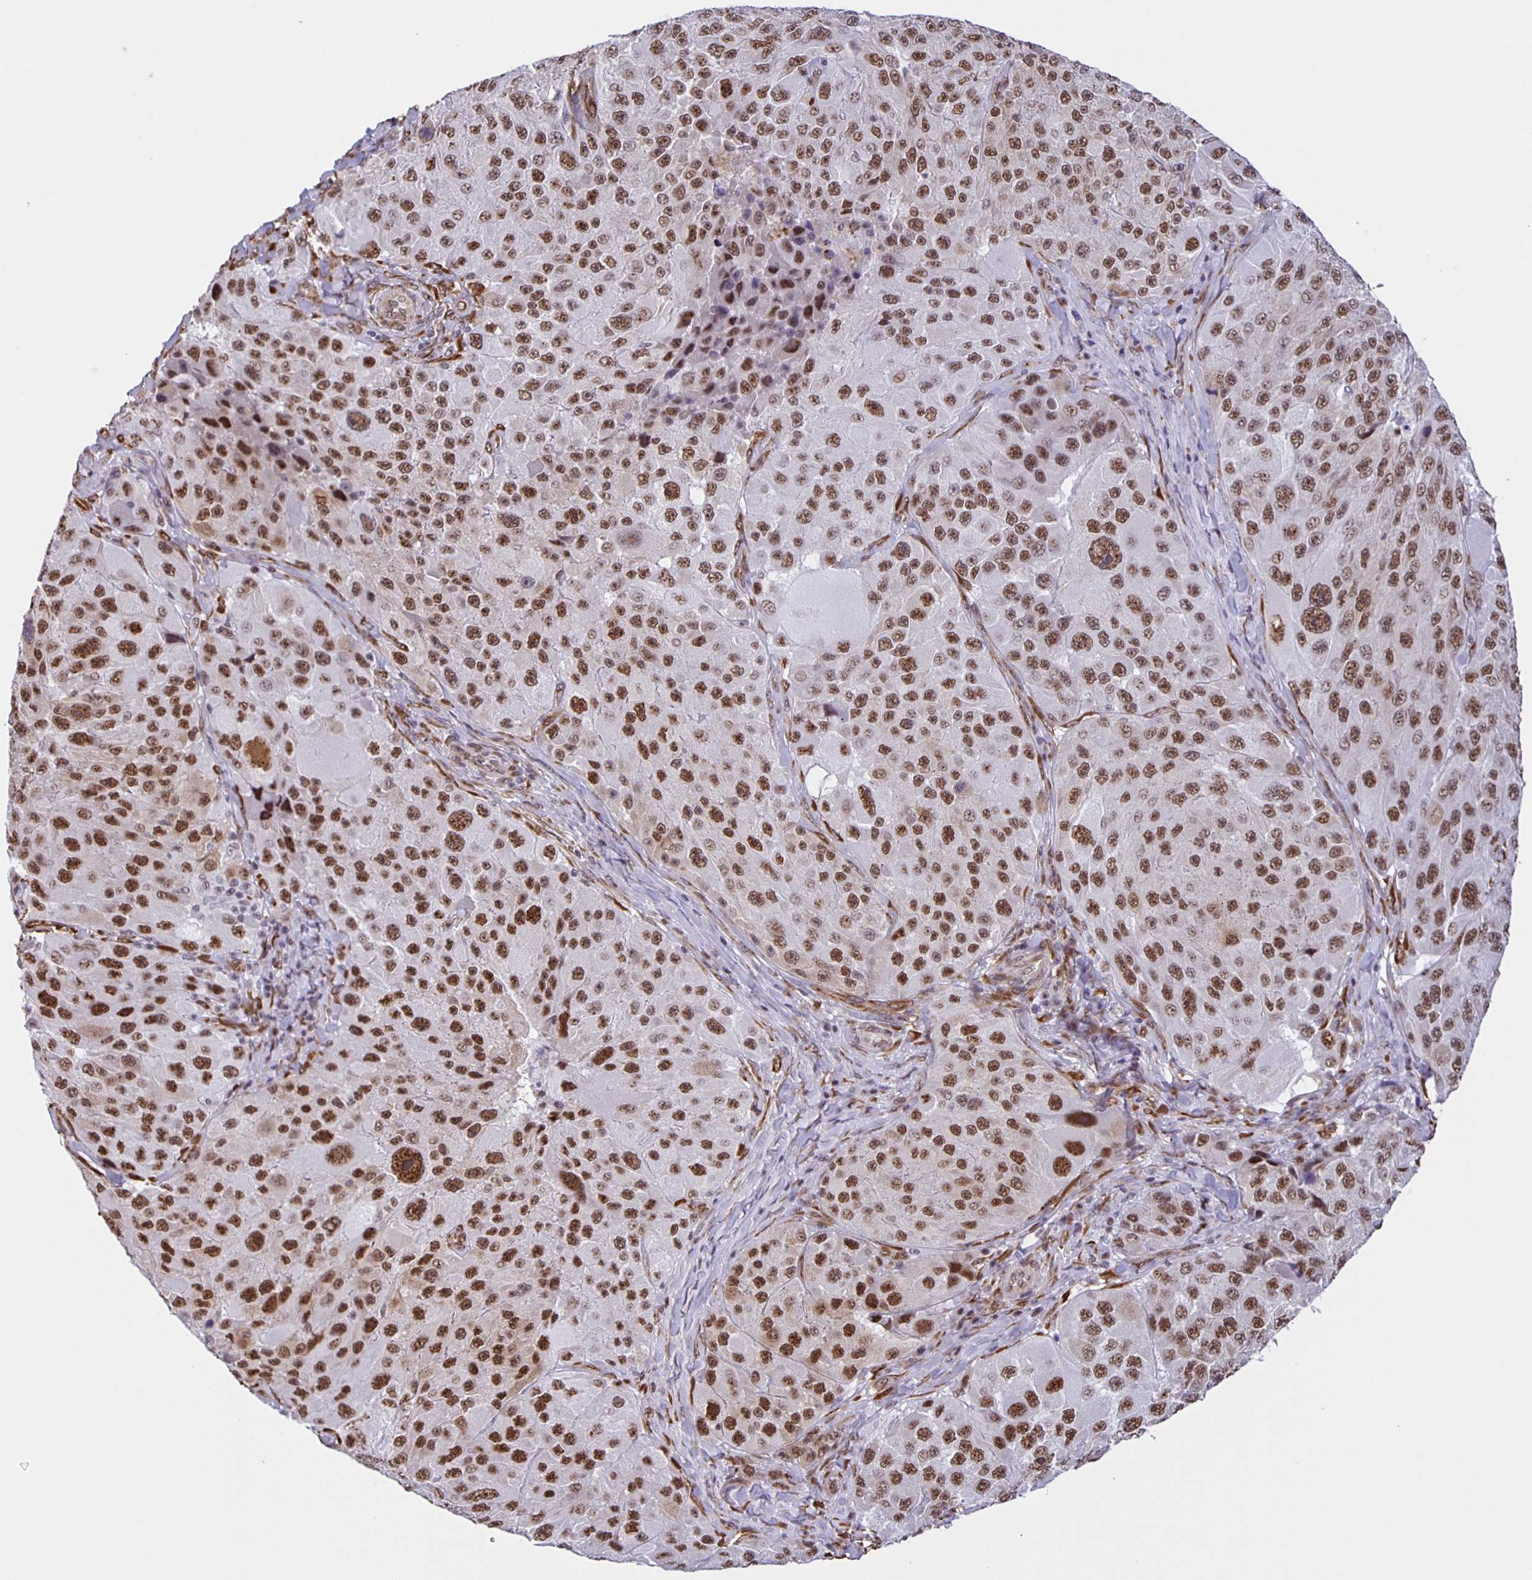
{"staining": {"intensity": "strong", "quantity": "25%-75%", "location": "nuclear"}, "tissue": "melanoma", "cell_type": "Tumor cells", "image_type": "cancer", "snomed": [{"axis": "morphology", "description": "Malignant melanoma, Metastatic site"}, {"axis": "topography", "description": "Lymph node"}], "caption": "Human melanoma stained for a protein (brown) demonstrates strong nuclear positive staining in about 25%-75% of tumor cells.", "gene": "ZRANB2", "patient": {"sex": "male", "age": 62}}